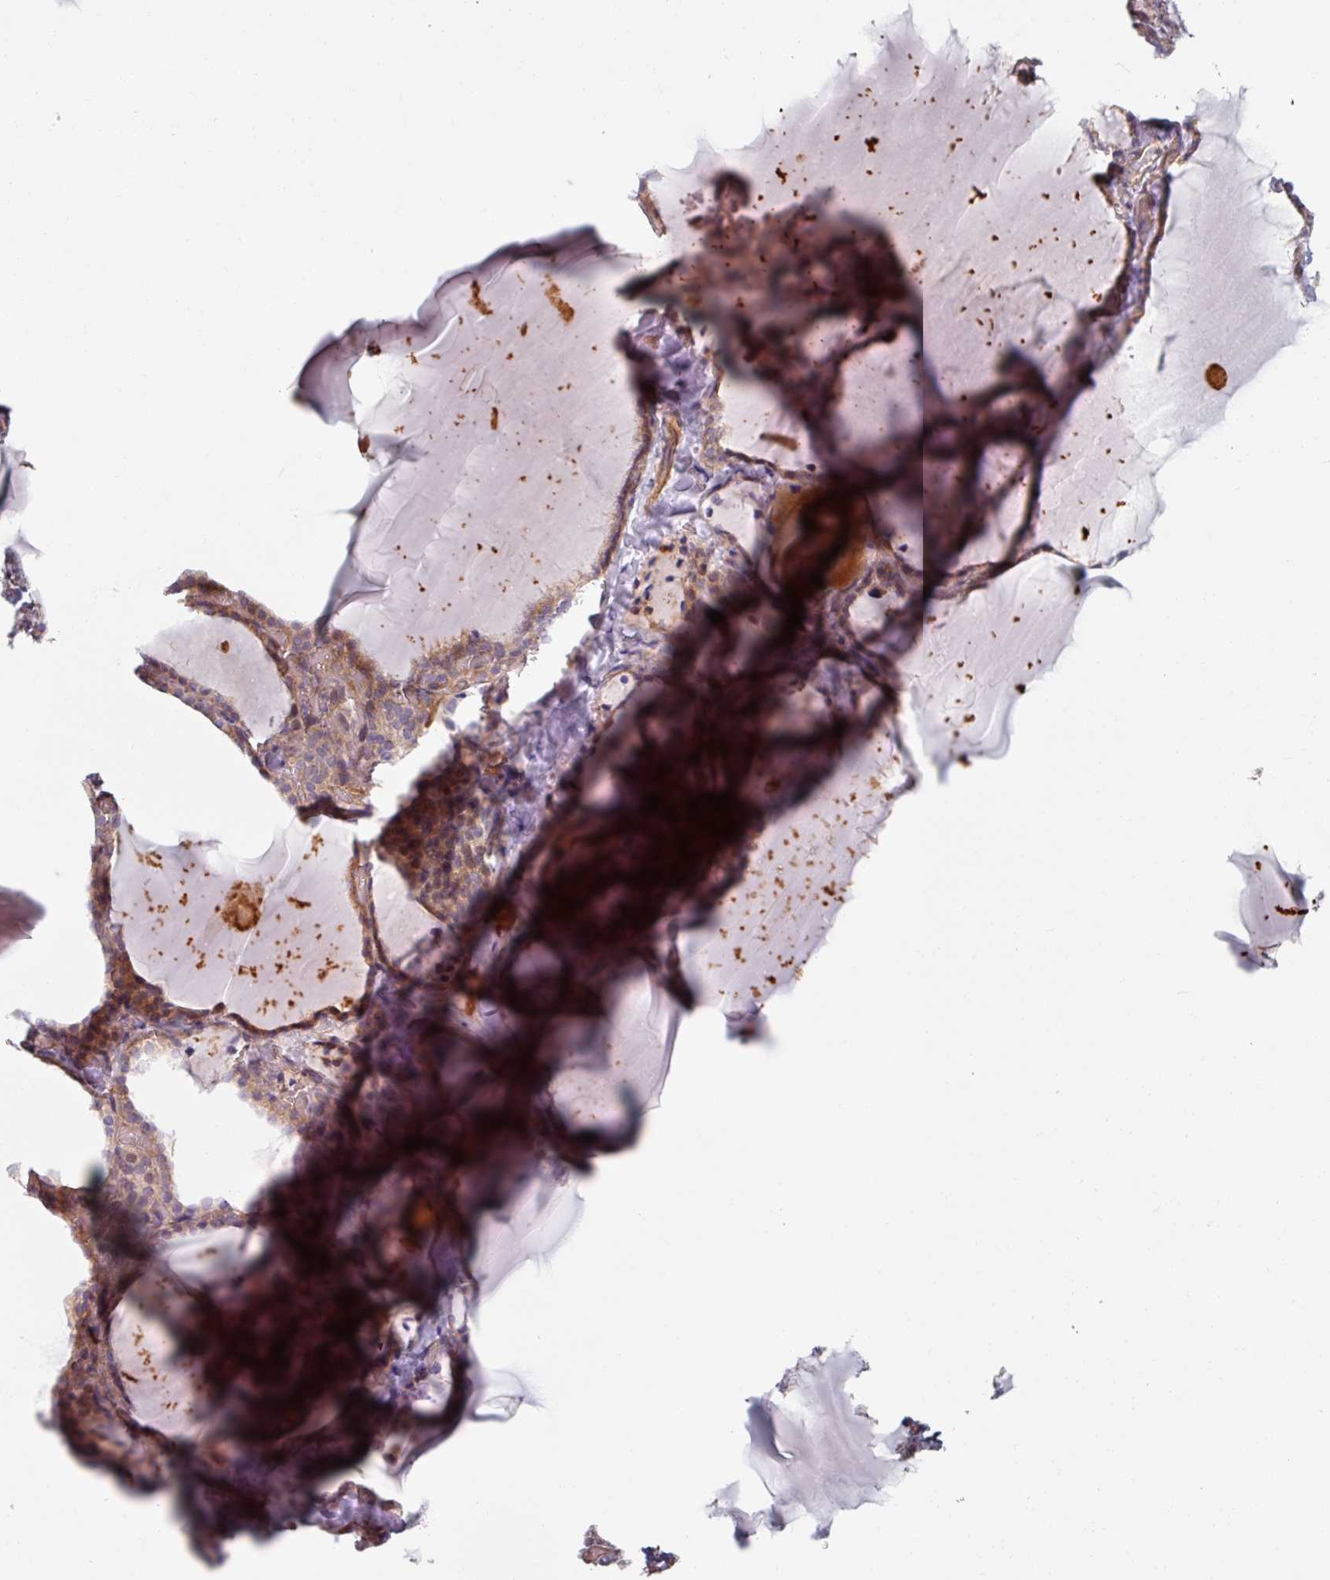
{"staining": {"intensity": "moderate", "quantity": "25%-75%", "location": "cytoplasmic/membranous"}, "tissue": "thyroid gland", "cell_type": "Glandular cells", "image_type": "normal", "snomed": [{"axis": "morphology", "description": "Normal tissue, NOS"}, {"axis": "topography", "description": "Thyroid gland"}], "caption": "Approximately 25%-75% of glandular cells in normal human thyroid gland reveal moderate cytoplasmic/membranous protein expression as visualized by brown immunohistochemical staining.", "gene": "C4BPB", "patient": {"sex": "female", "age": 22}}